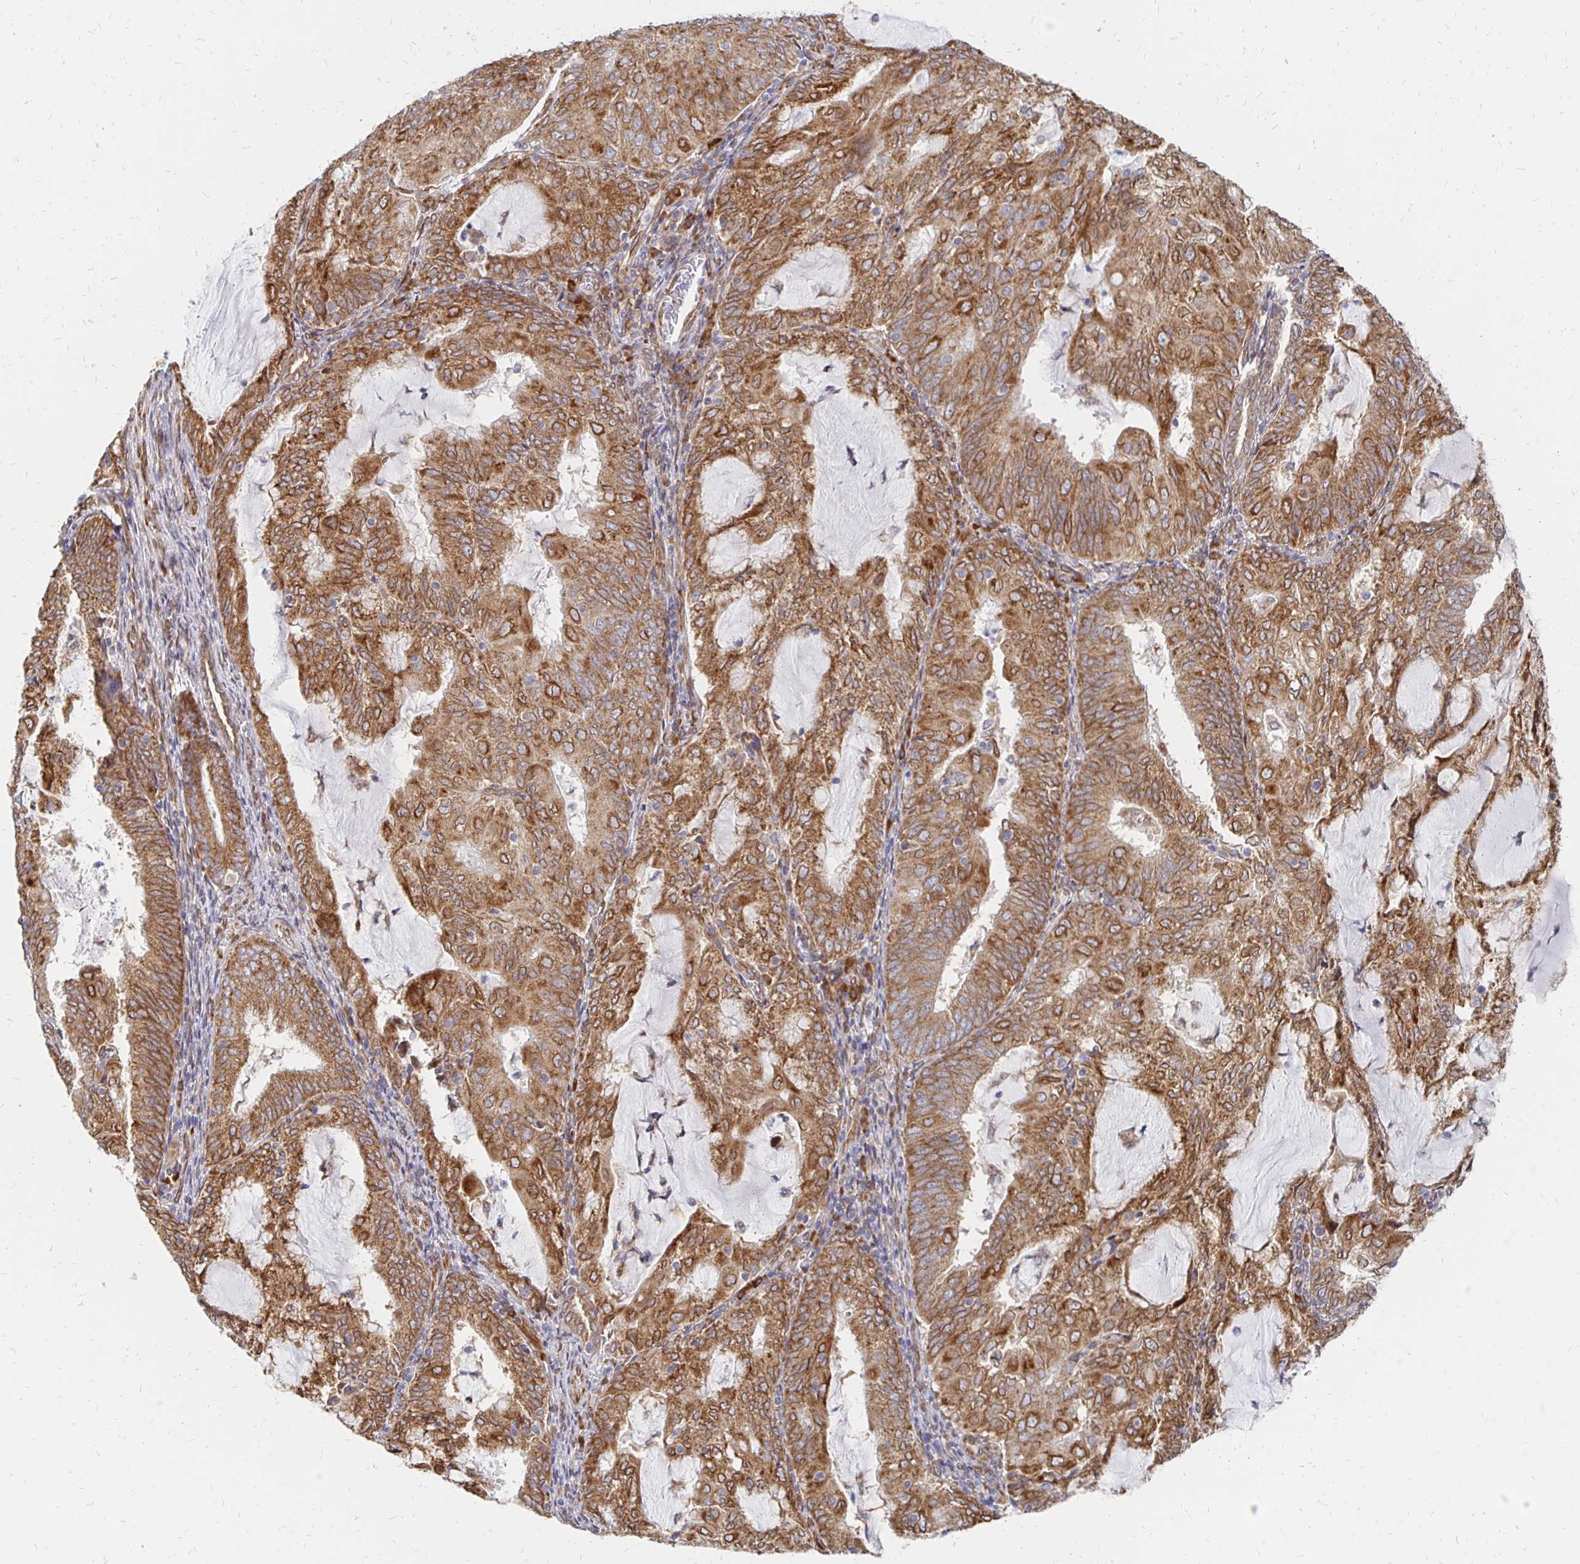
{"staining": {"intensity": "strong", "quantity": ">75%", "location": "cytoplasmic/membranous,nuclear"}, "tissue": "endometrial cancer", "cell_type": "Tumor cells", "image_type": "cancer", "snomed": [{"axis": "morphology", "description": "Adenocarcinoma, NOS"}, {"axis": "topography", "description": "Endometrium"}], "caption": "The immunohistochemical stain labels strong cytoplasmic/membranous and nuclear expression in tumor cells of adenocarcinoma (endometrial) tissue. (DAB = brown stain, brightfield microscopy at high magnification).", "gene": "PELI3", "patient": {"sex": "female", "age": 81}}